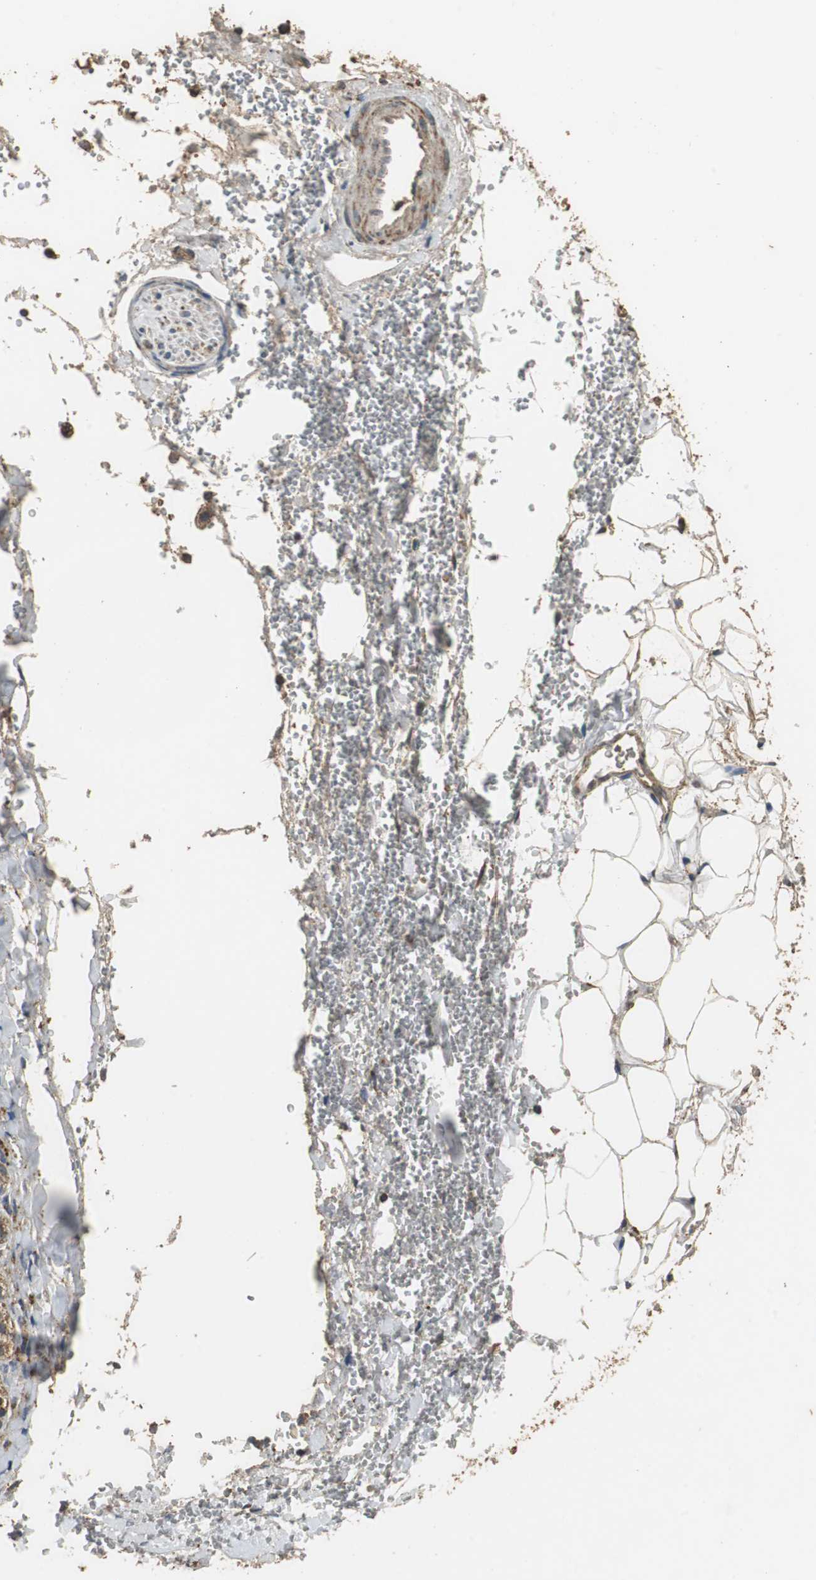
{"staining": {"intensity": "moderate", "quantity": ">75%", "location": "cytoplasmic/membranous"}, "tissue": "adrenal gland", "cell_type": "Glandular cells", "image_type": "normal", "snomed": [{"axis": "morphology", "description": "Normal tissue, NOS"}, {"axis": "topography", "description": "Adrenal gland"}], "caption": "Normal adrenal gland was stained to show a protein in brown. There is medium levels of moderate cytoplasmic/membranous expression in about >75% of glandular cells. The staining was performed using DAB, with brown indicating positive protein expression. Nuclei are stained blue with hematoxylin.", "gene": "NNT", "patient": {"sex": "female", "age": 44}}